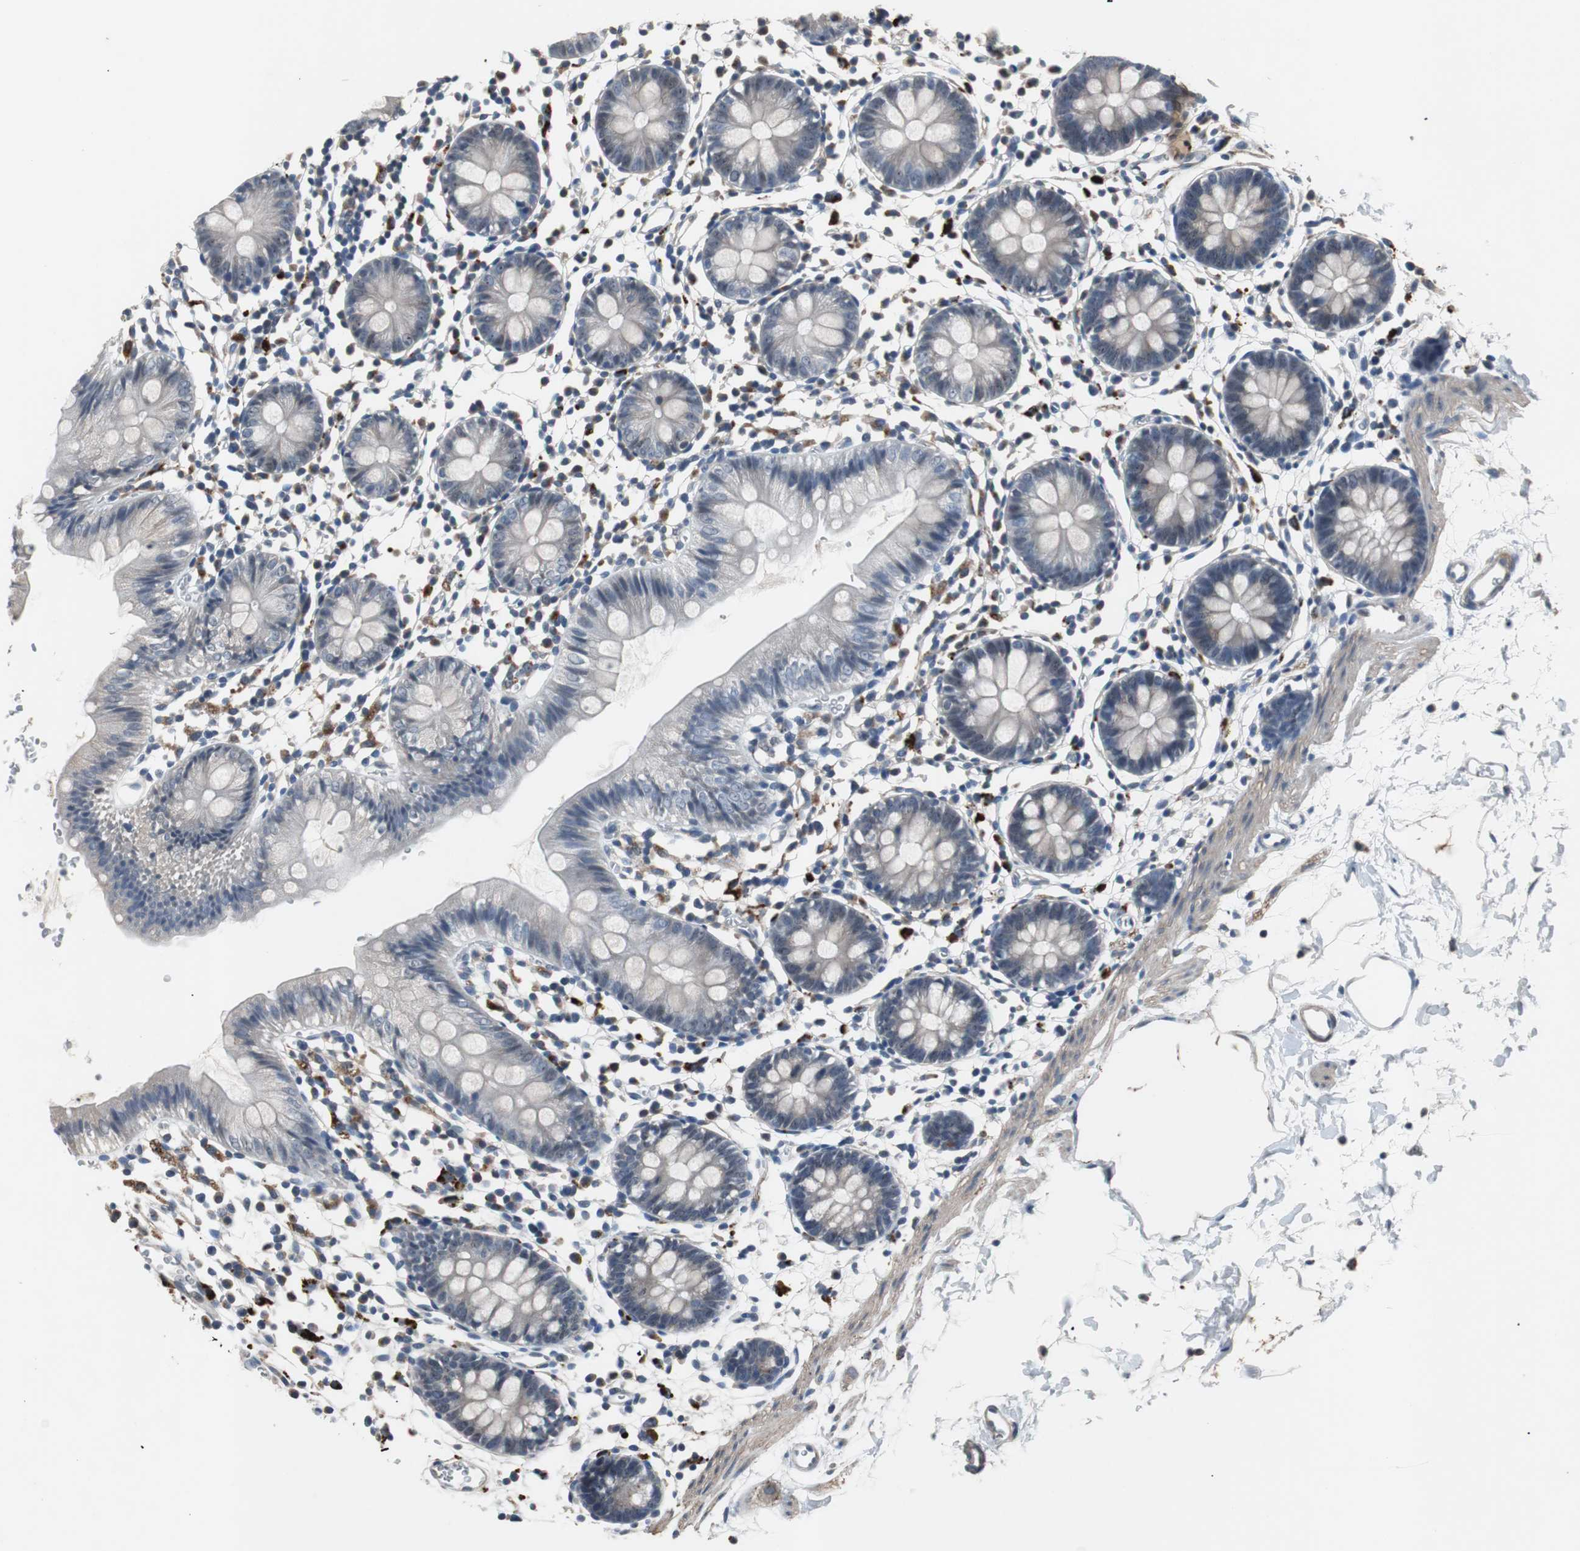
{"staining": {"intensity": "weak", "quantity": ">75%", "location": "cytoplasmic/membranous"}, "tissue": "colon", "cell_type": "Endothelial cells", "image_type": "normal", "snomed": [{"axis": "morphology", "description": "Normal tissue, NOS"}, {"axis": "topography", "description": "Colon"}], "caption": "Brown immunohistochemical staining in unremarkable colon reveals weak cytoplasmic/membranous positivity in approximately >75% of endothelial cells. (DAB (3,3'-diaminobenzidine) IHC with brightfield microscopy, high magnification).", "gene": "PCYT1B", "patient": {"sex": "male", "age": 14}}